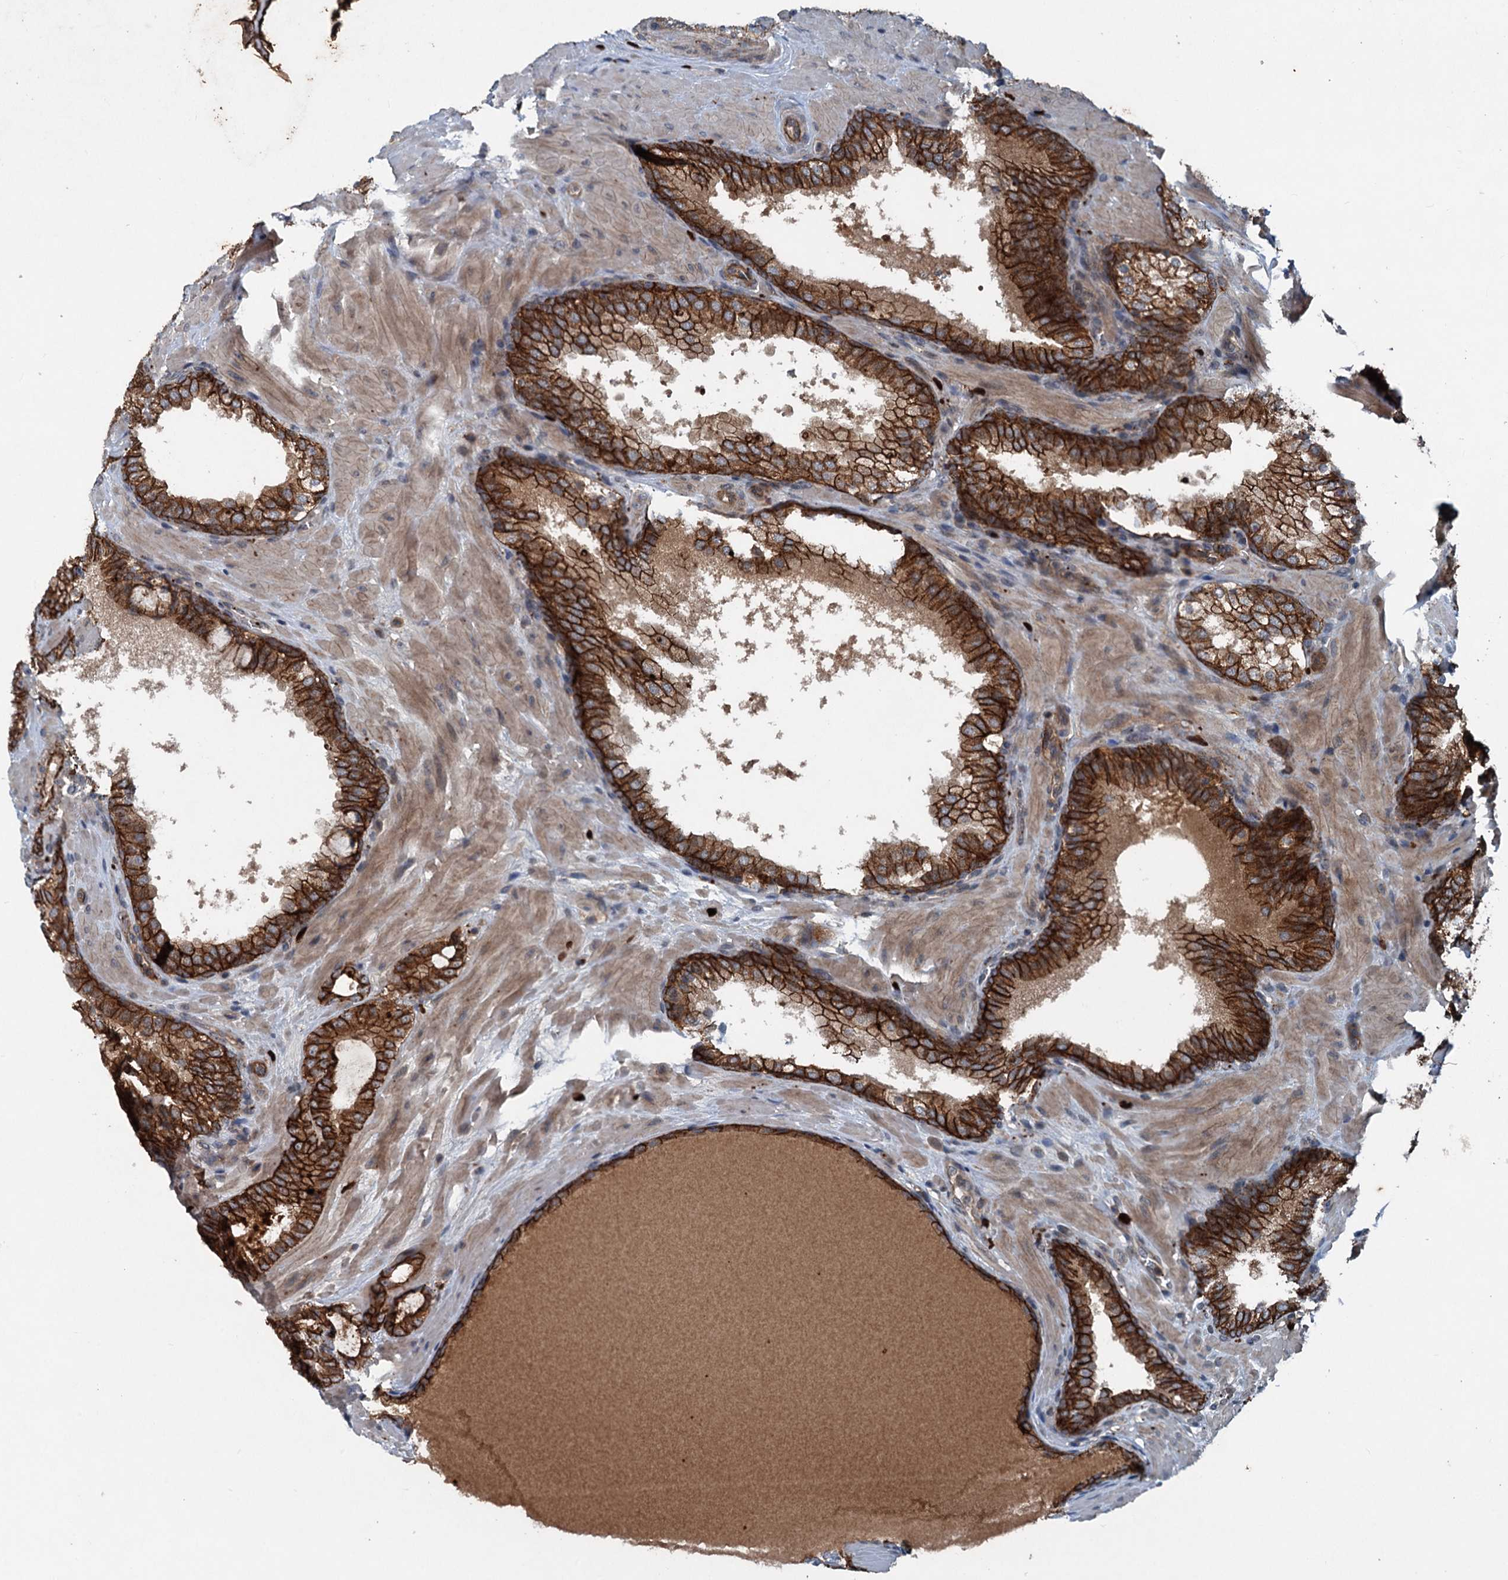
{"staining": {"intensity": "strong", "quantity": ">75%", "location": "cytoplasmic/membranous"}, "tissue": "prostate cancer", "cell_type": "Tumor cells", "image_type": "cancer", "snomed": [{"axis": "morphology", "description": "Adenocarcinoma, High grade"}, {"axis": "topography", "description": "Prostate"}], "caption": "Adenocarcinoma (high-grade) (prostate) stained for a protein (brown) shows strong cytoplasmic/membranous positive expression in approximately >75% of tumor cells.", "gene": "N4BP2L2", "patient": {"sex": "male", "age": 60}}